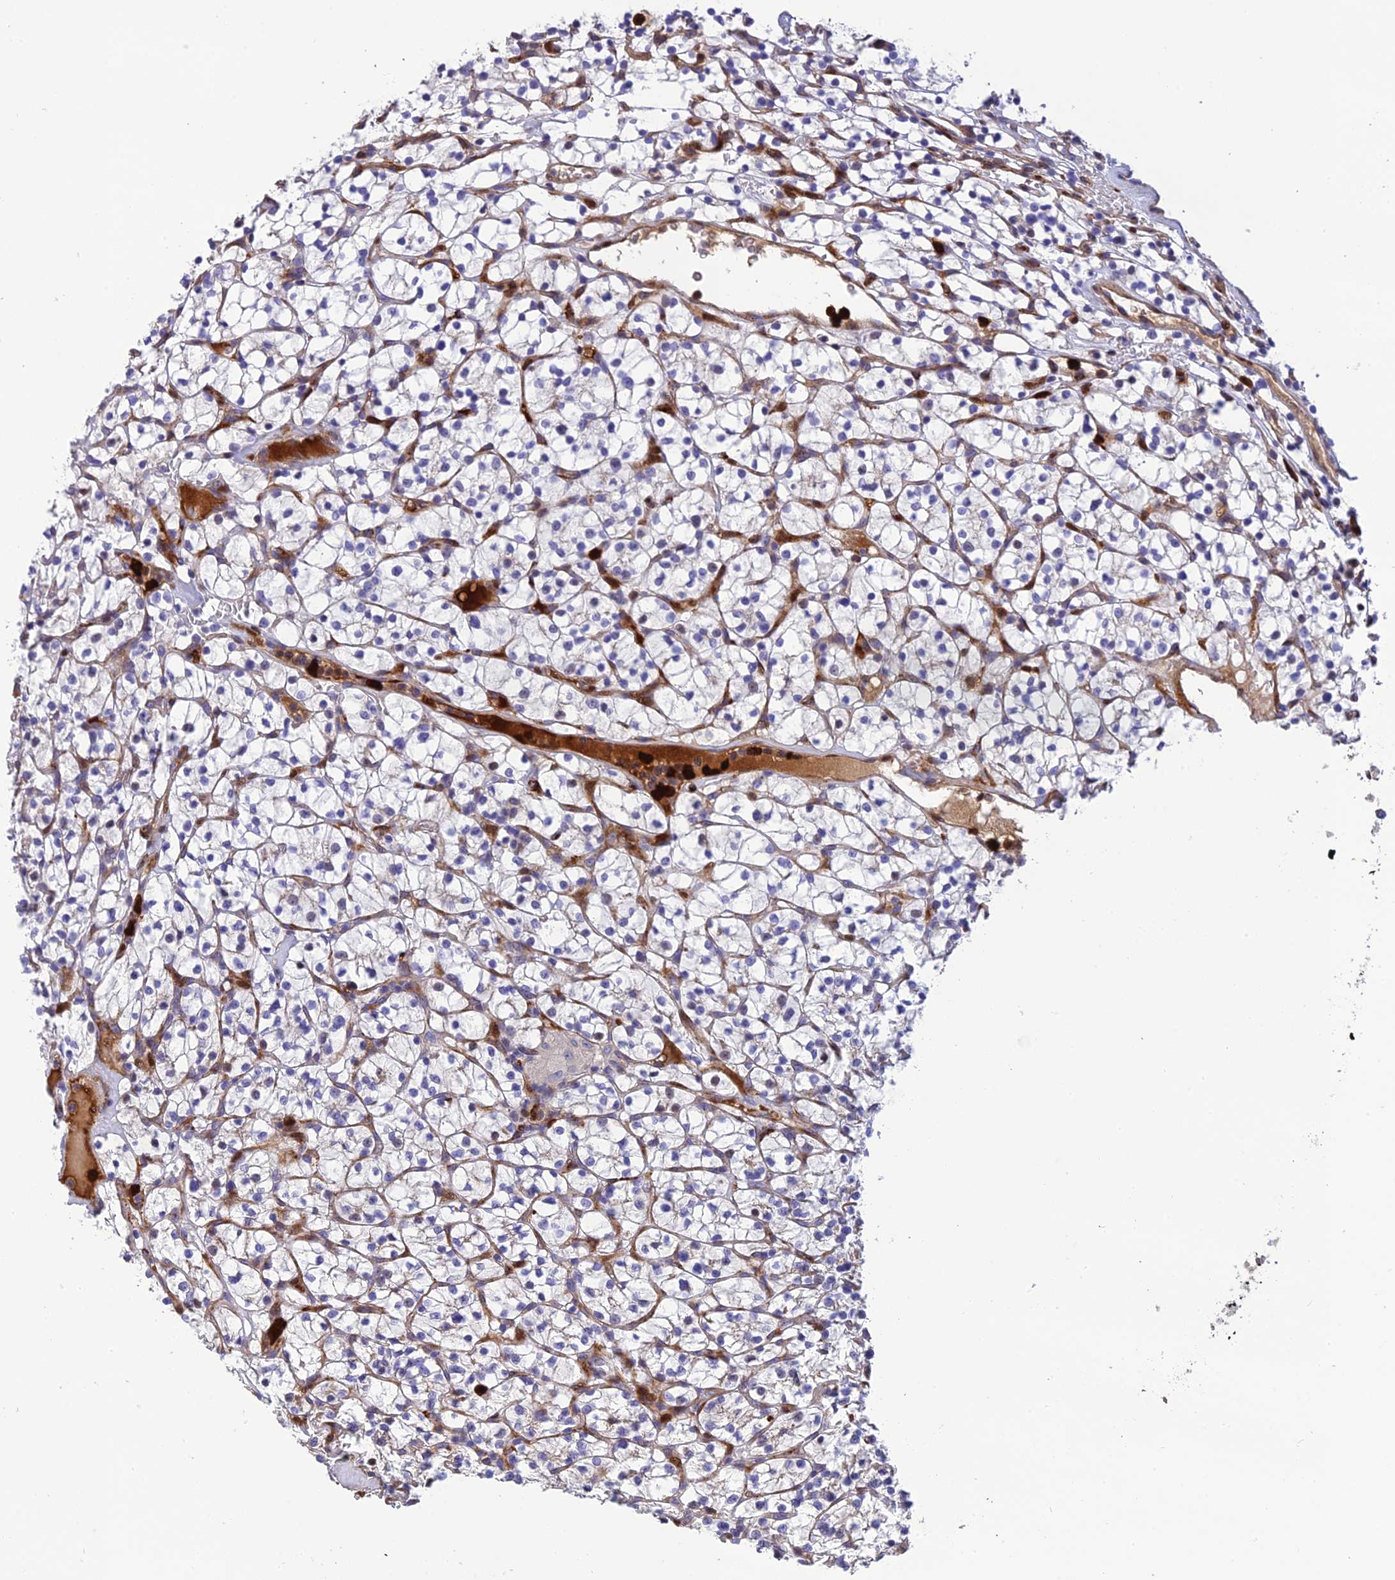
{"staining": {"intensity": "negative", "quantity": "none", "location": "none"}, "tissue": "renal cancer", "cell_type": "Tumor cells", "image_type": "cancer", "snomed": [{"axis": "morphology", "description": "Adenocarcinoma, NOS"}, {"axis": "topography", "description": "Kidney"}], "caption": "Photomicrograph shows no significant protein expression in tumor cells of adenocarcinoma (renal).", "gene": "CPSF4L", "patient": {"sex": "female", "age": 64}}